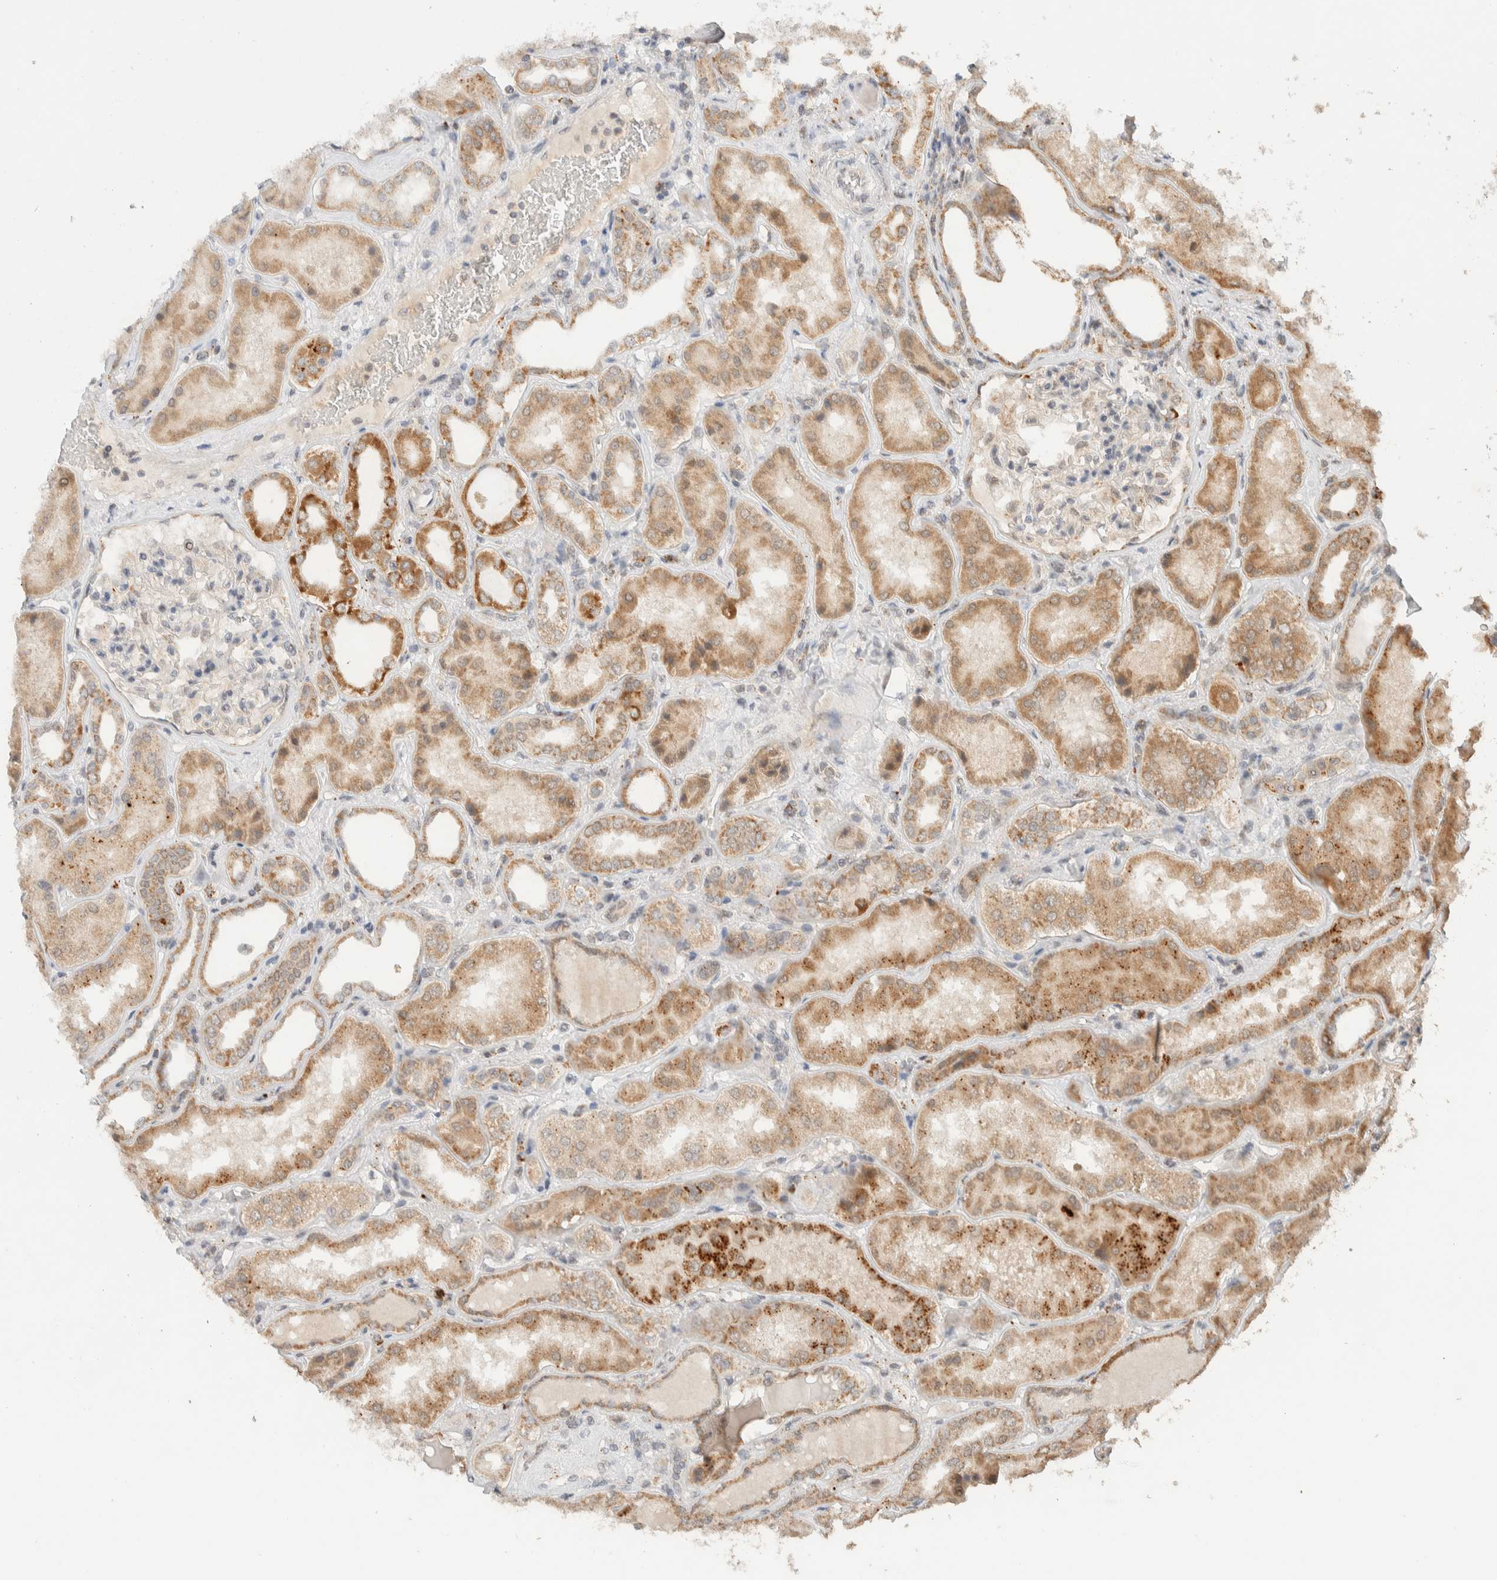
{"staining": {"intensity": "weak", "quantity": "<25%", "location": "cytoplasmic/membranous"}, "tissue": "kidney", "cell_type": "Cells in glomeruli", "image_type": "normal", "snomed": [{"axis": "morphology", "description": "Normal tissue, NOS"}, {"axis": "topography", "description": "Kidney"}], "caption": "Protein analysis of benign kidney shows no significant positivity in cells in glomeruli.", "gene": "MRPL41", "patient": {"sex": "female", "age": 56}}